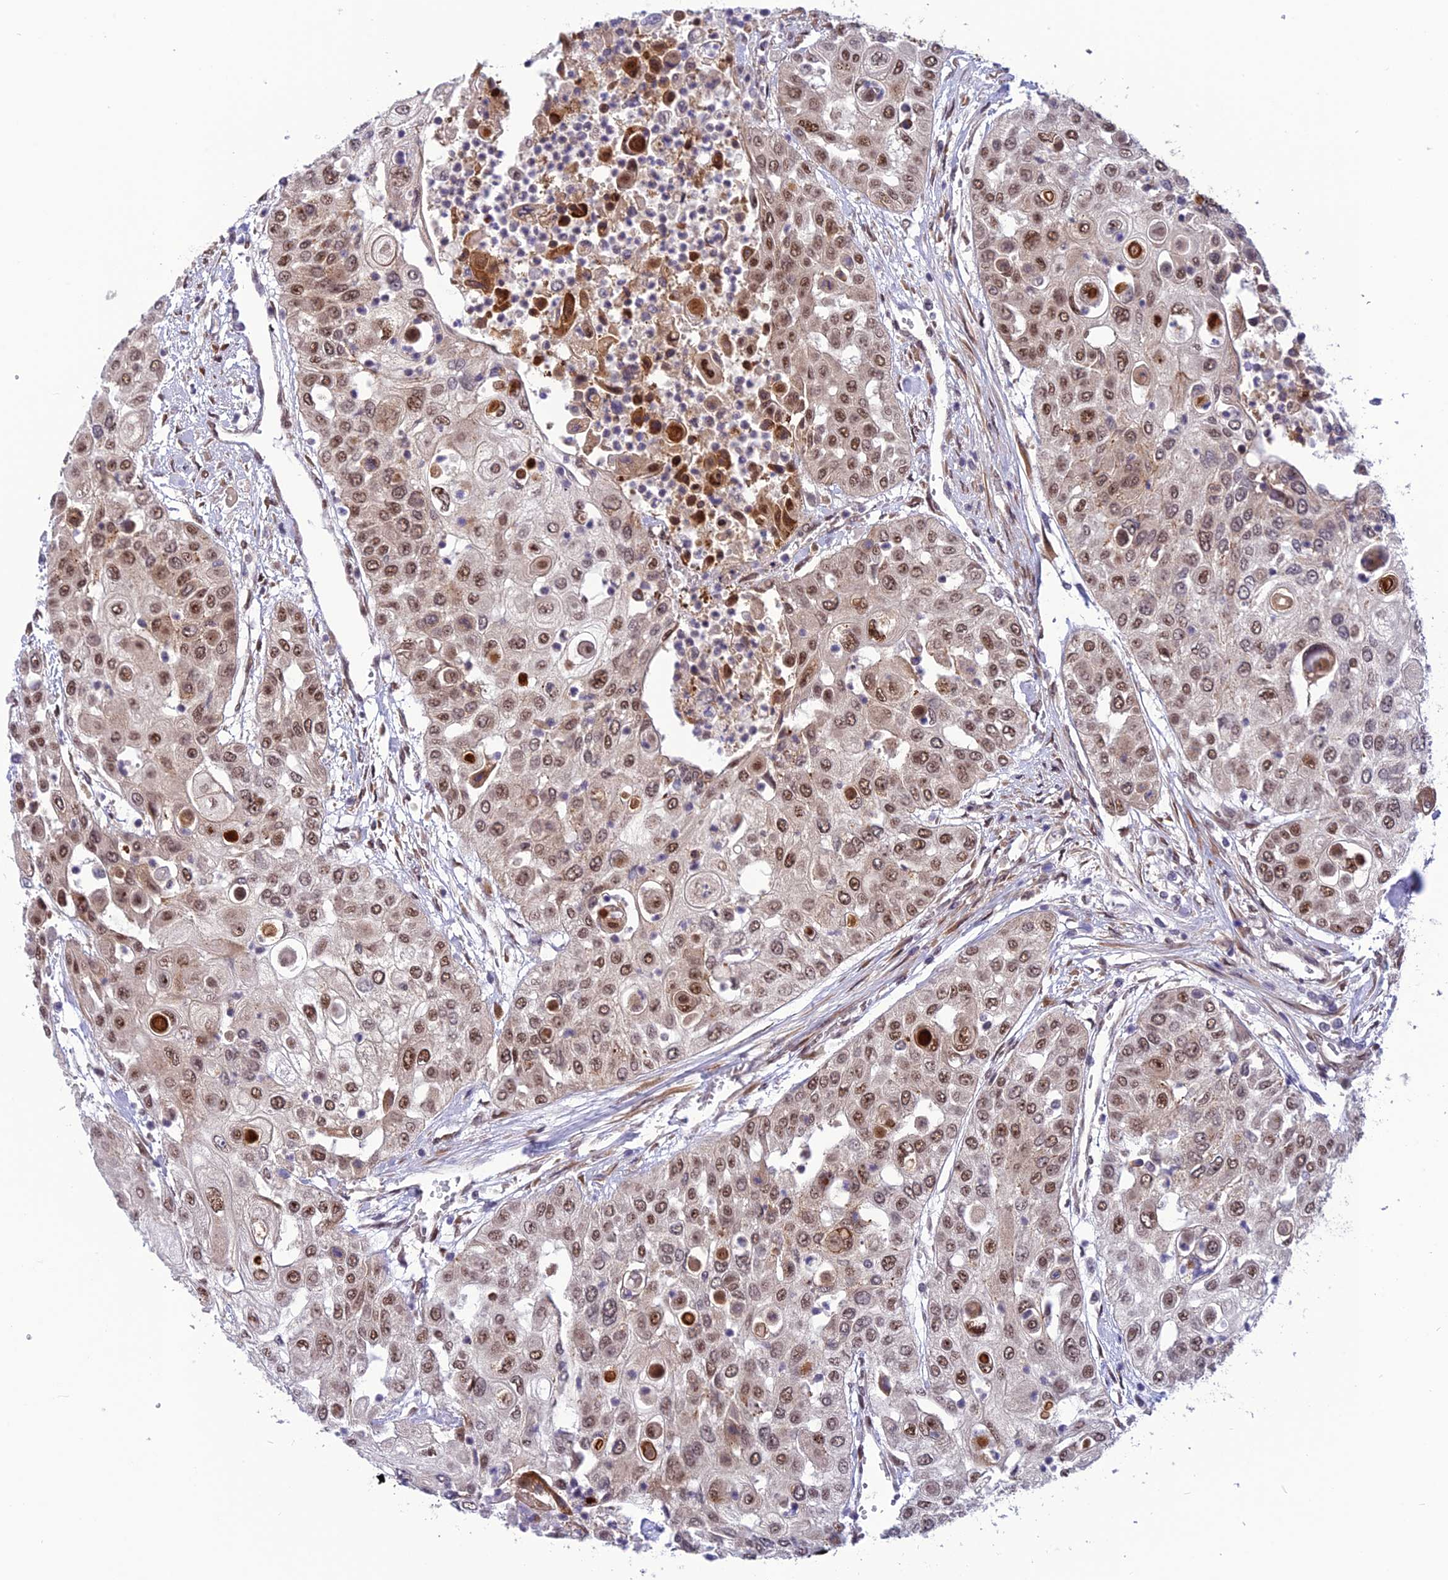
{"staining": {"intensity": "moderate", "quantity": ">75%", "location": "nuclear"}, "tissue": "urothelial cancer", "cell_type": "Tumor cells", "image_type": "cancer", "snomed": [{"axis": "morphology", "description": "Urothelial carcinoma, High grade"}, {"axis": "topography", "description": "Urinary bladder"}], "caption": "Moderate nuclear positivity is seen in approximately >75% of tumor cells in urothelial cancer.", "gene": "RTRAF", "patient": {"sex": "female", "age": 79}}